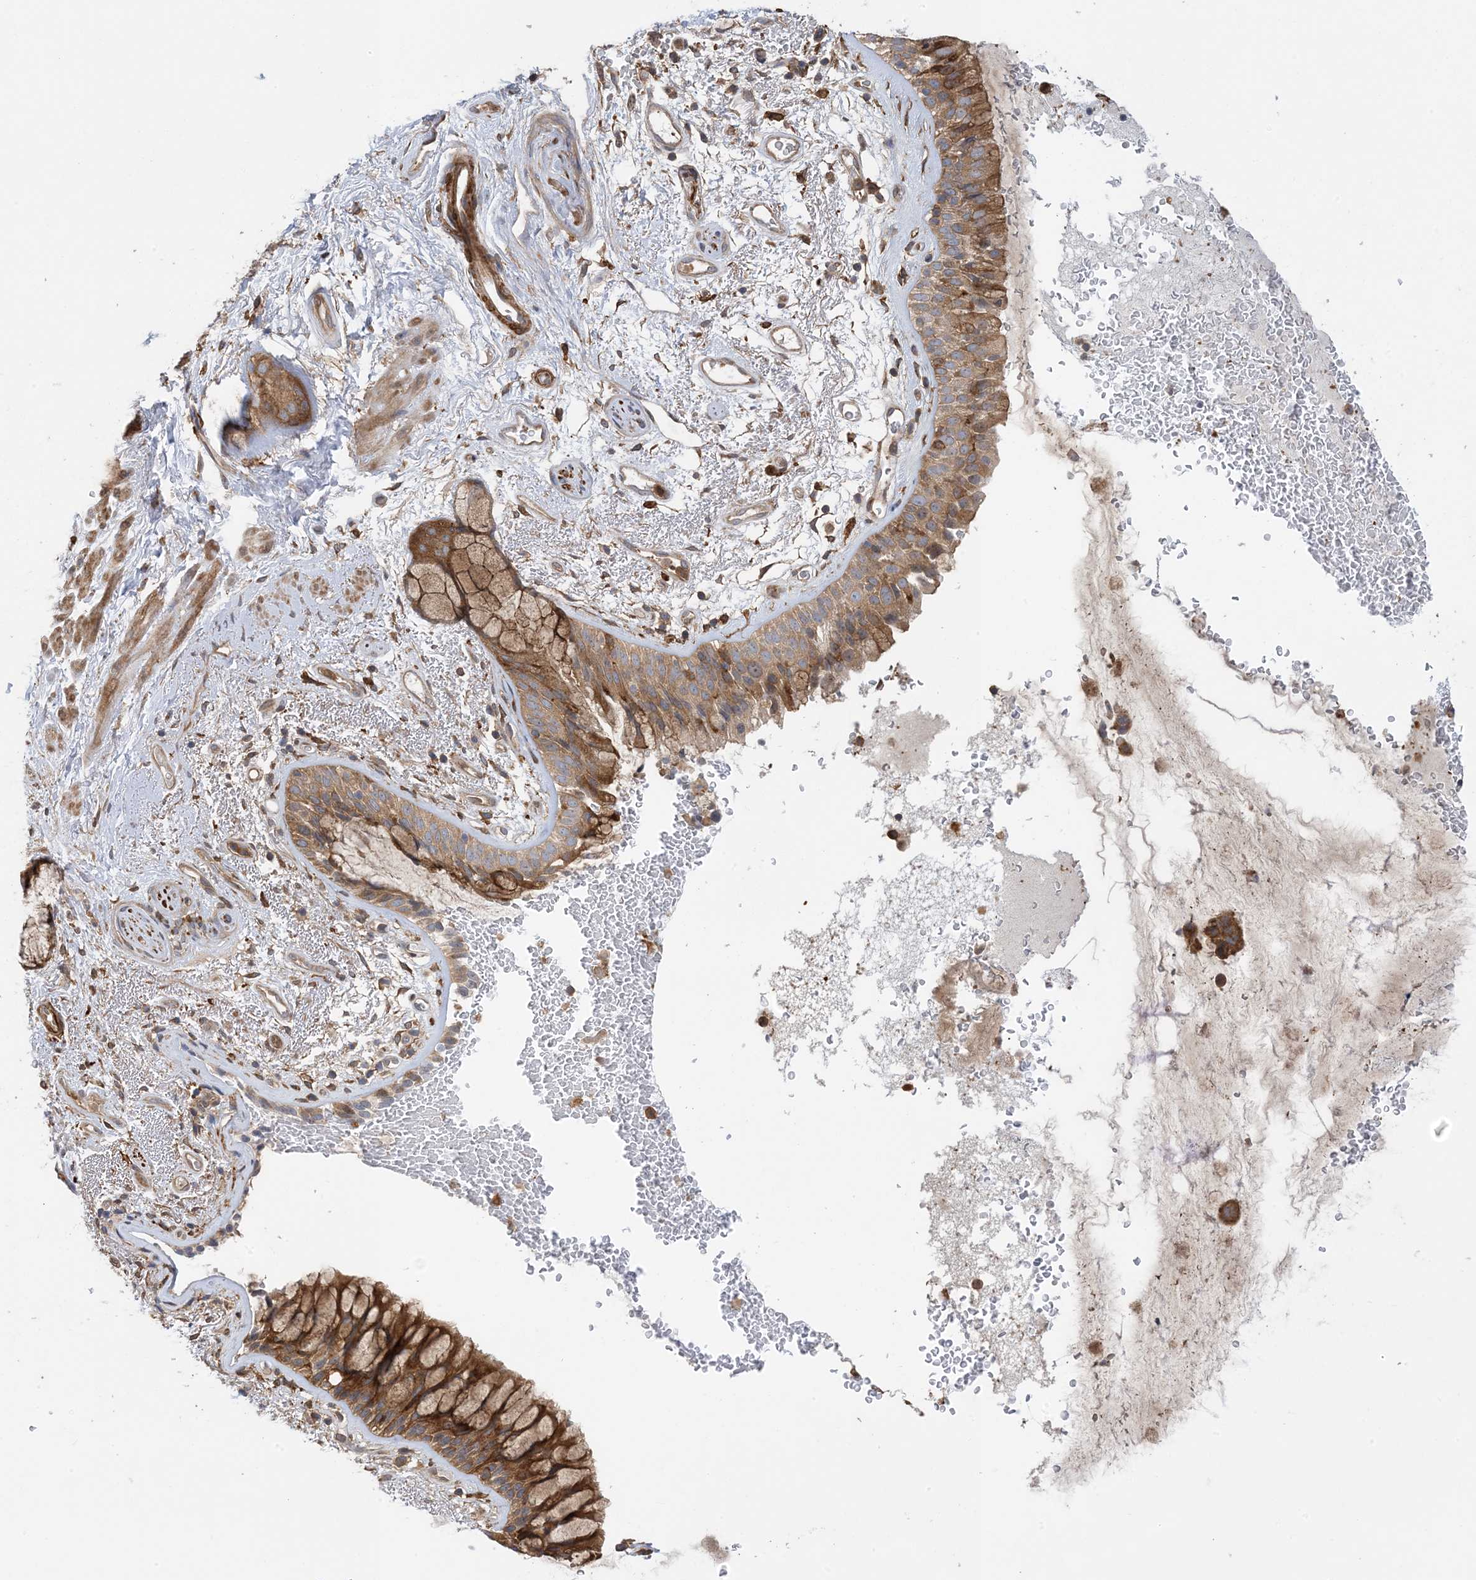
{"staining": {"intensity": "moderate", "quantity": ">75%", "location": "cytoplasmic/membranous"}, "tissue": "bronchus", "cell_type": "Respiratory epithelial cells", "image_type": "normal", "snomed": [{"axis": "morphology", "description": "Normal tissue, NOS"}, {"axis": "morphology", "description": "Squamous cell carcinoma, NOS"}, {"axis": "topography", "description": "Lymph node"}, {"axis": "topography", "description": "Bronchus"}, {"axis": "topography", "description": "Lung"}], "caption": "A high-resolution histopathology image shows immunohistochemistry staining of unremarkable bronchus, which displays moderate cytoplasmic/membranous expression in about >75% of respiratory epithelial cells.", "gene": "HS1BP3", "patient": {"sex": "male", "age": 66}}